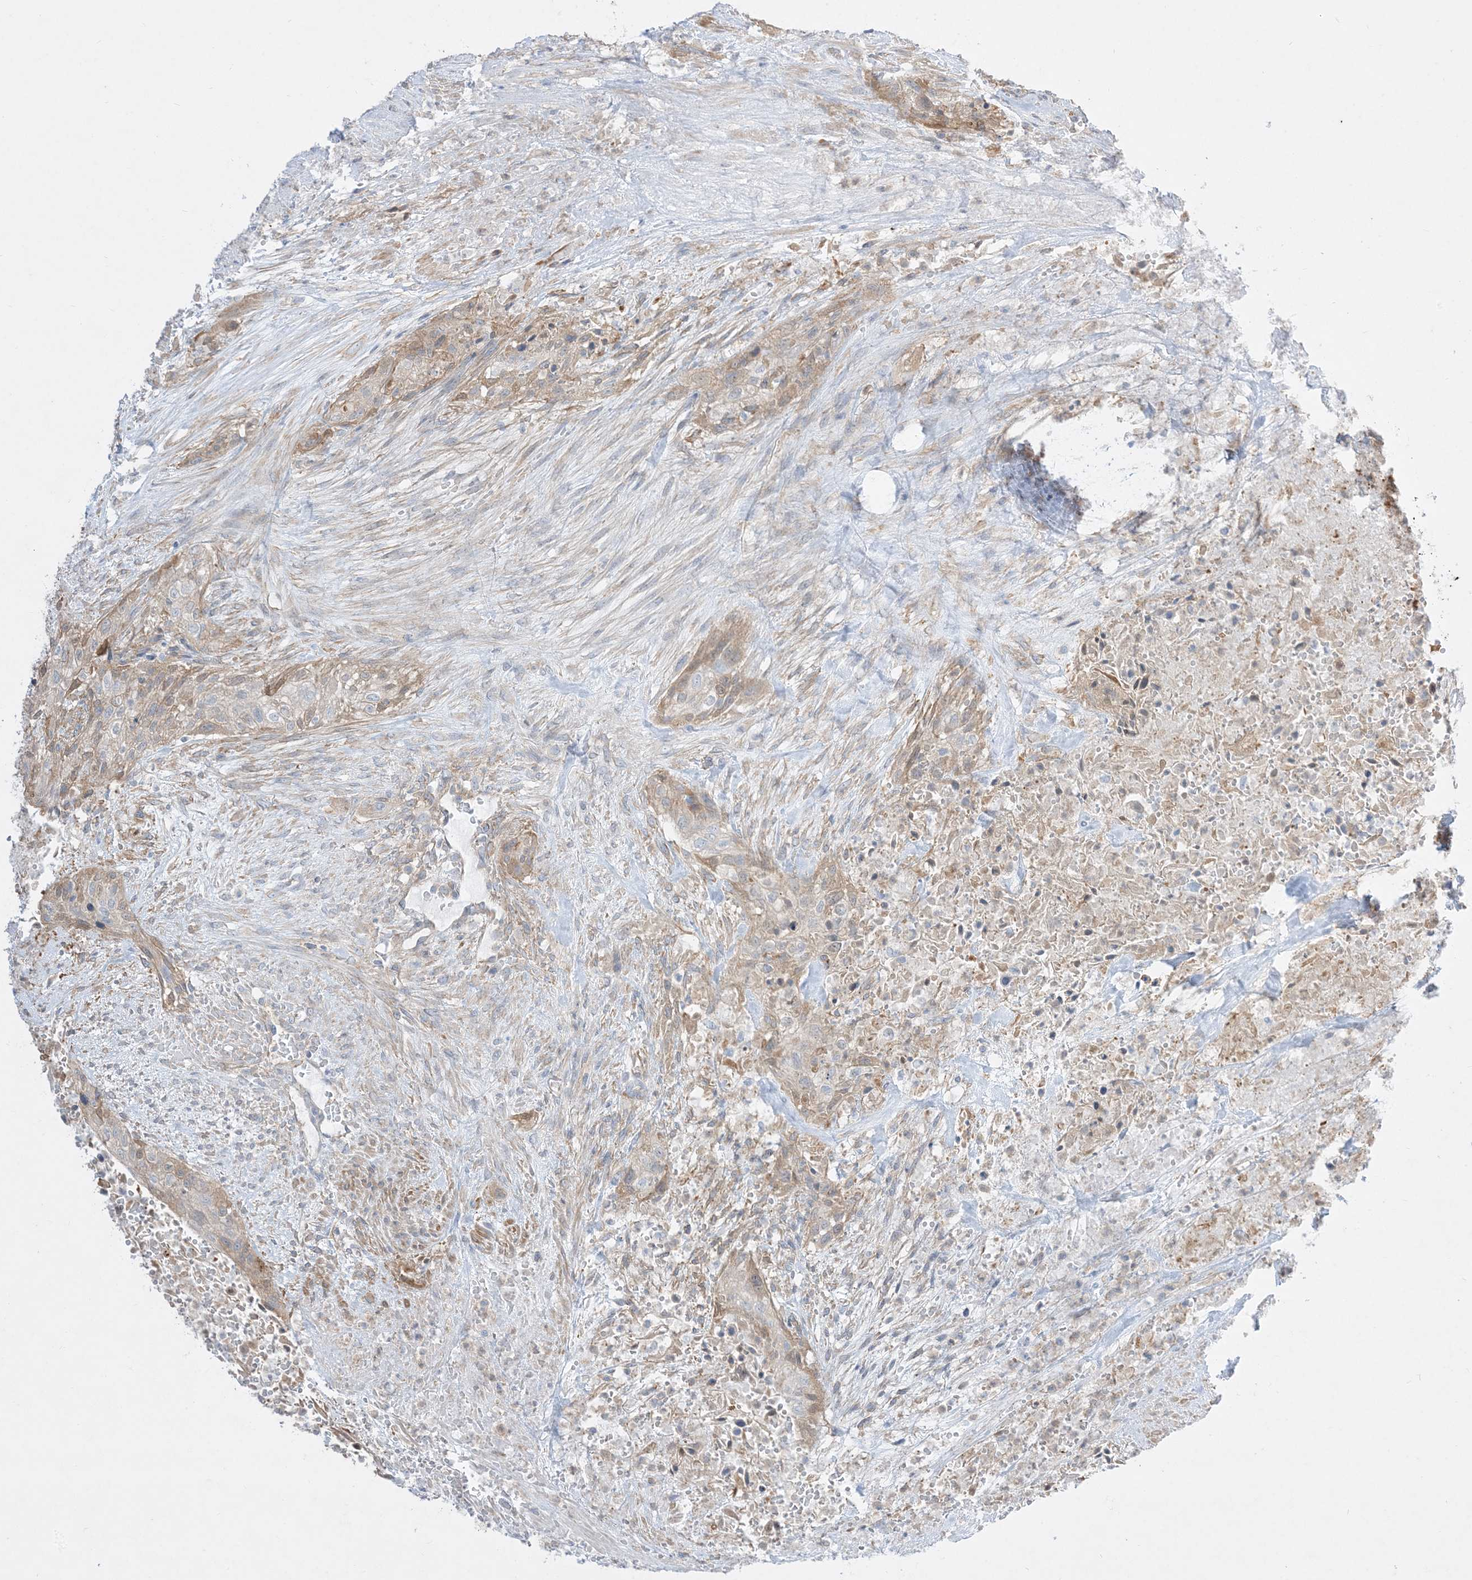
{"staining": {"intensity": "weak", "quantity": "25%-75%", "location": "cytoplasmic/membranous"}, "tissue": "urothelial cancer", "cell_type": "Tumor cells", "image_type": "cancer", "snomed": [{"axis": "morphology", "description": "Urothelial carcinoma, High grade"}, {"axis": "topography", "description": "Urinary bladder"}], "caption": "High-grade urothelial carcinoma stained for a protein exhibits weak cytoplasmic/membranous positivity in tumor cells.", "gene": "ARHGEF9", "patient": {"sex": "male", "age": 35}}